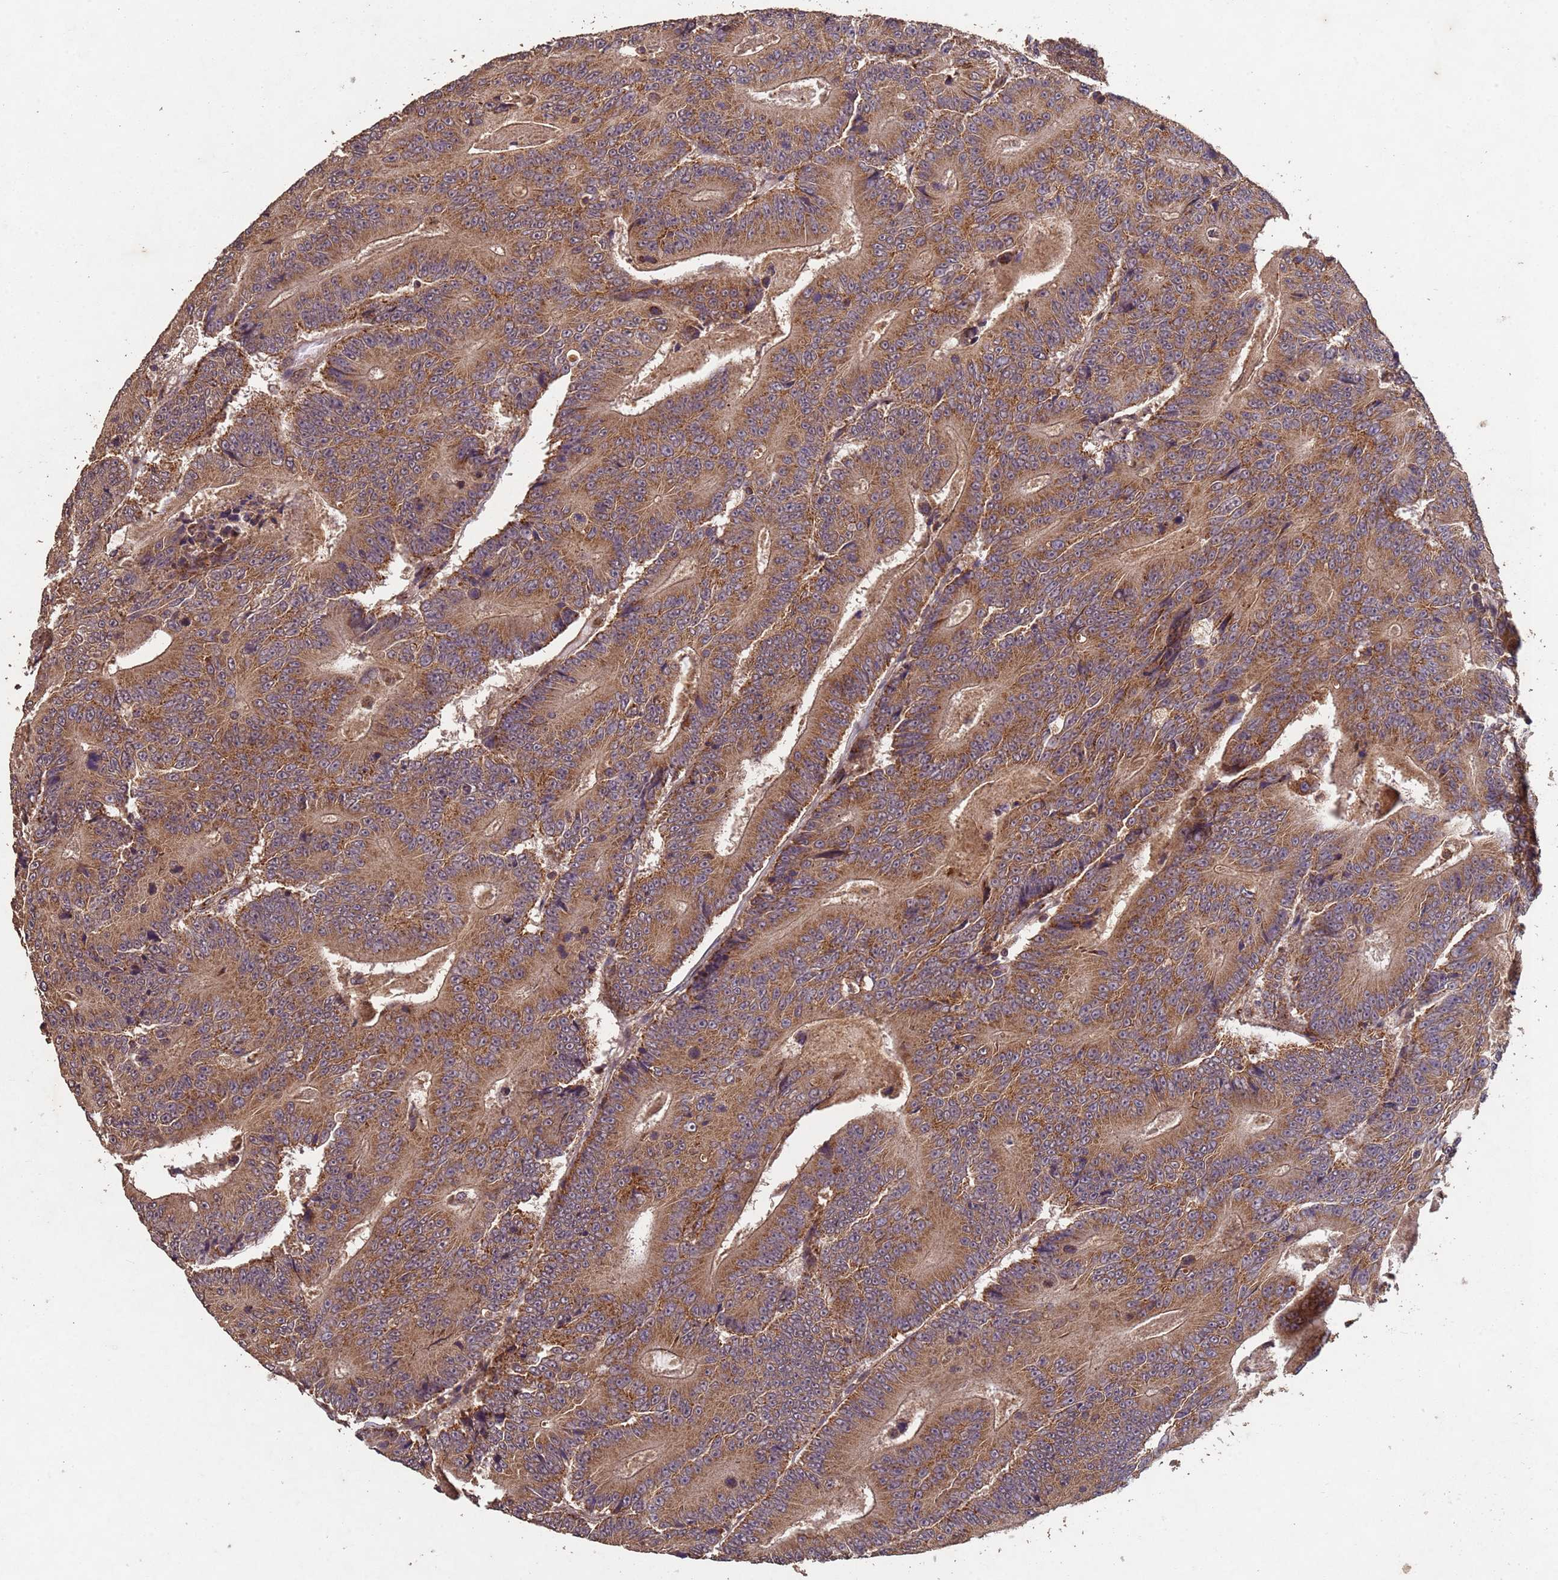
{"staining": {"intensity": "moderate", "quantity": ">75%", "location": "cytoplasmic/membranous"}, "tissue": "colorectal cancer", "cell_type": "Tumor cells", "image_type": "cancer", "snomed": [{"axis": "morphology", "description": "Adenocarcinoma, NOS"}, {"axis": "topography", "description": "Colon"}], "caption": "A medium amount of moderate cytoplasmic/membranous positivity is seen in approximately >75% of tumor cells in colorectal cancer tissue. (brown staining indicates protein expression, while blue staining denotes nuclei).", "gene": "FASTKD1", "patient": {"sex": "male", "age": 83}}